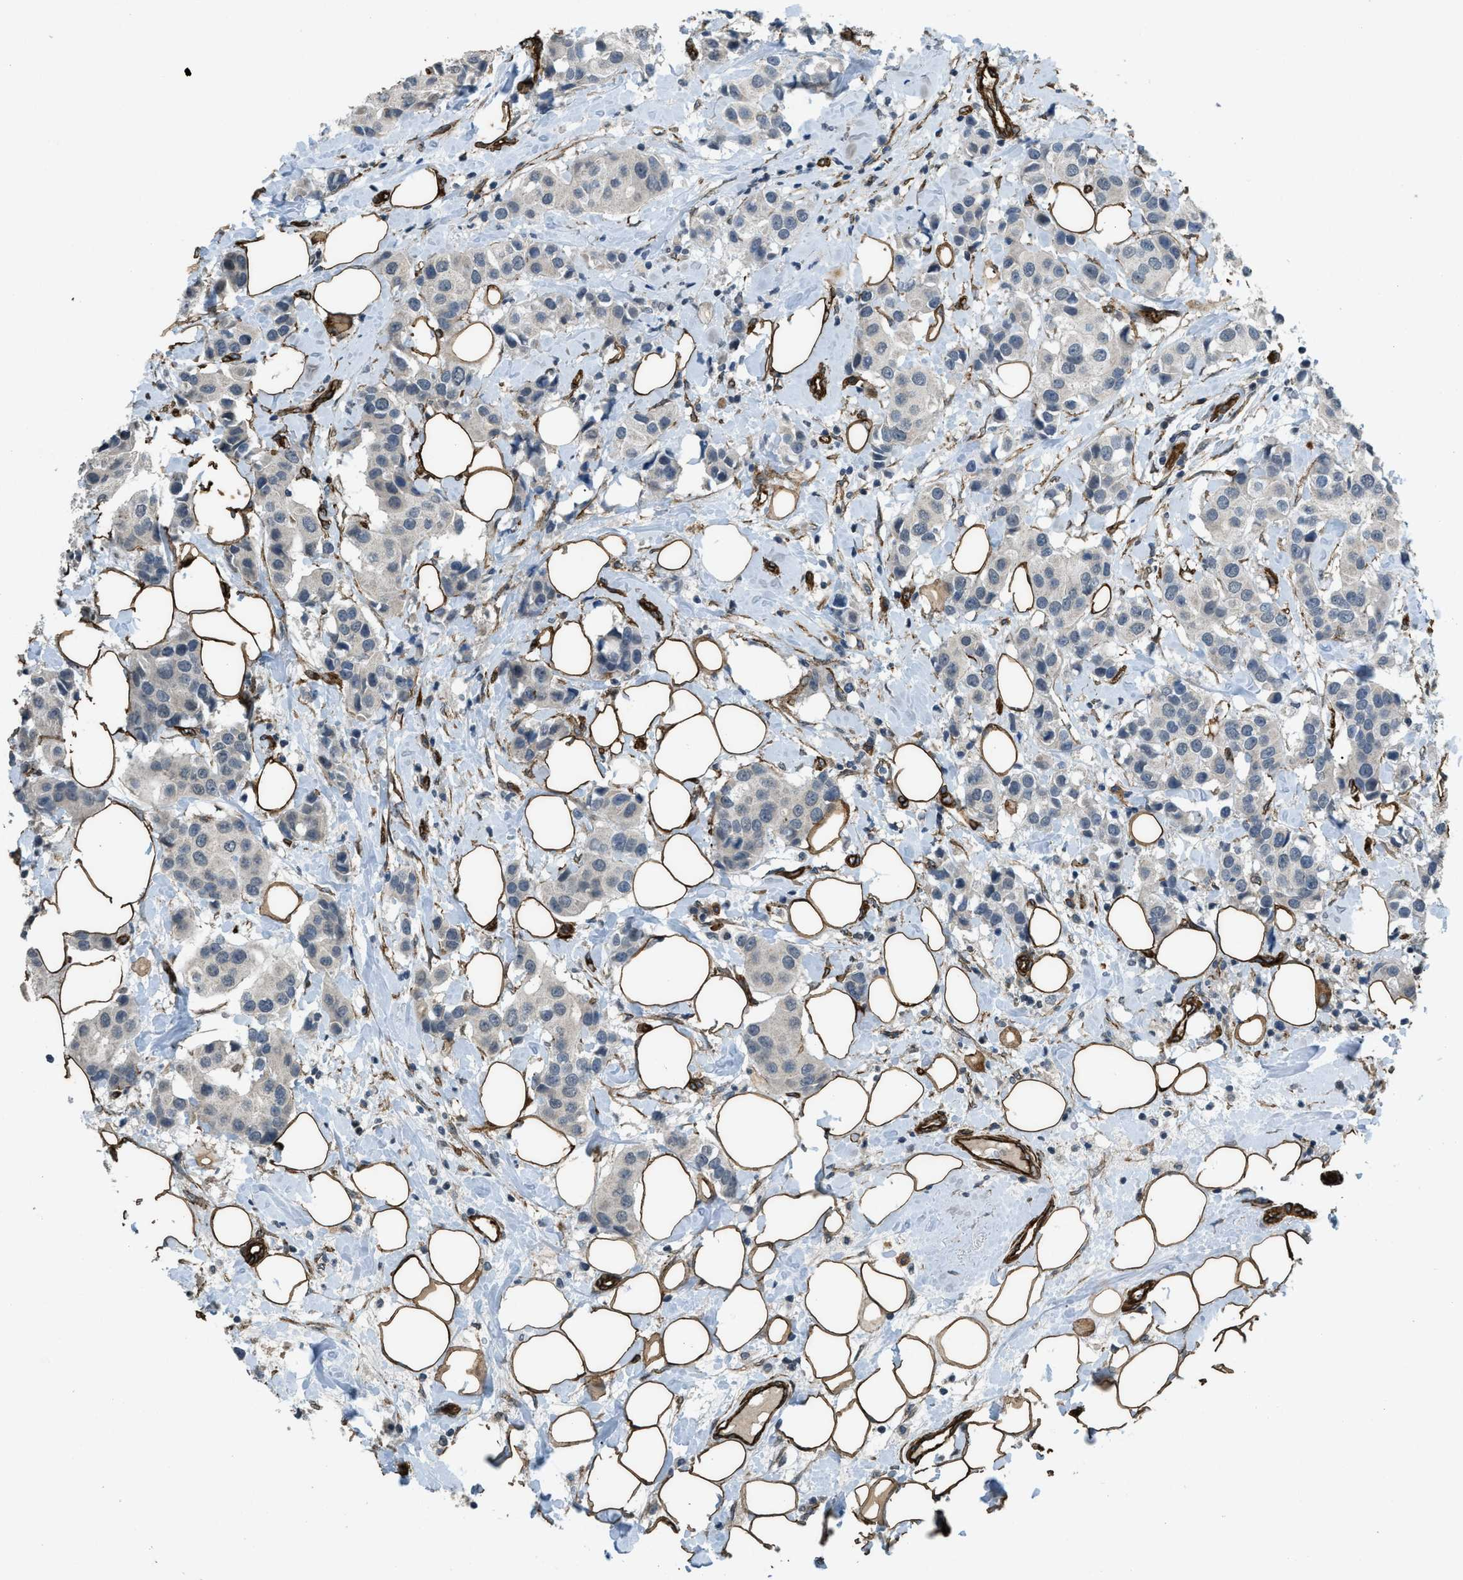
{"staining": {"intensity": "negative", "quantity": "none", "location": "none"}, "tissue": "breast cancer", "cell_type": "Tumor cells", "image_type": "cancer", "snomed": [{"axis": "morphology", "description": "Normal tissue, NOS"}, {"axis": "morphology", "description": "Duct carcinoma"}, {"axis": "topography", "description": "Breast"}], "caption": "DAB immunohistochemical staining of breast cancer exhibits no significant expression in tumor cells.", "gene": "NMB", "patient": {"sex": "female", "age": 39}}